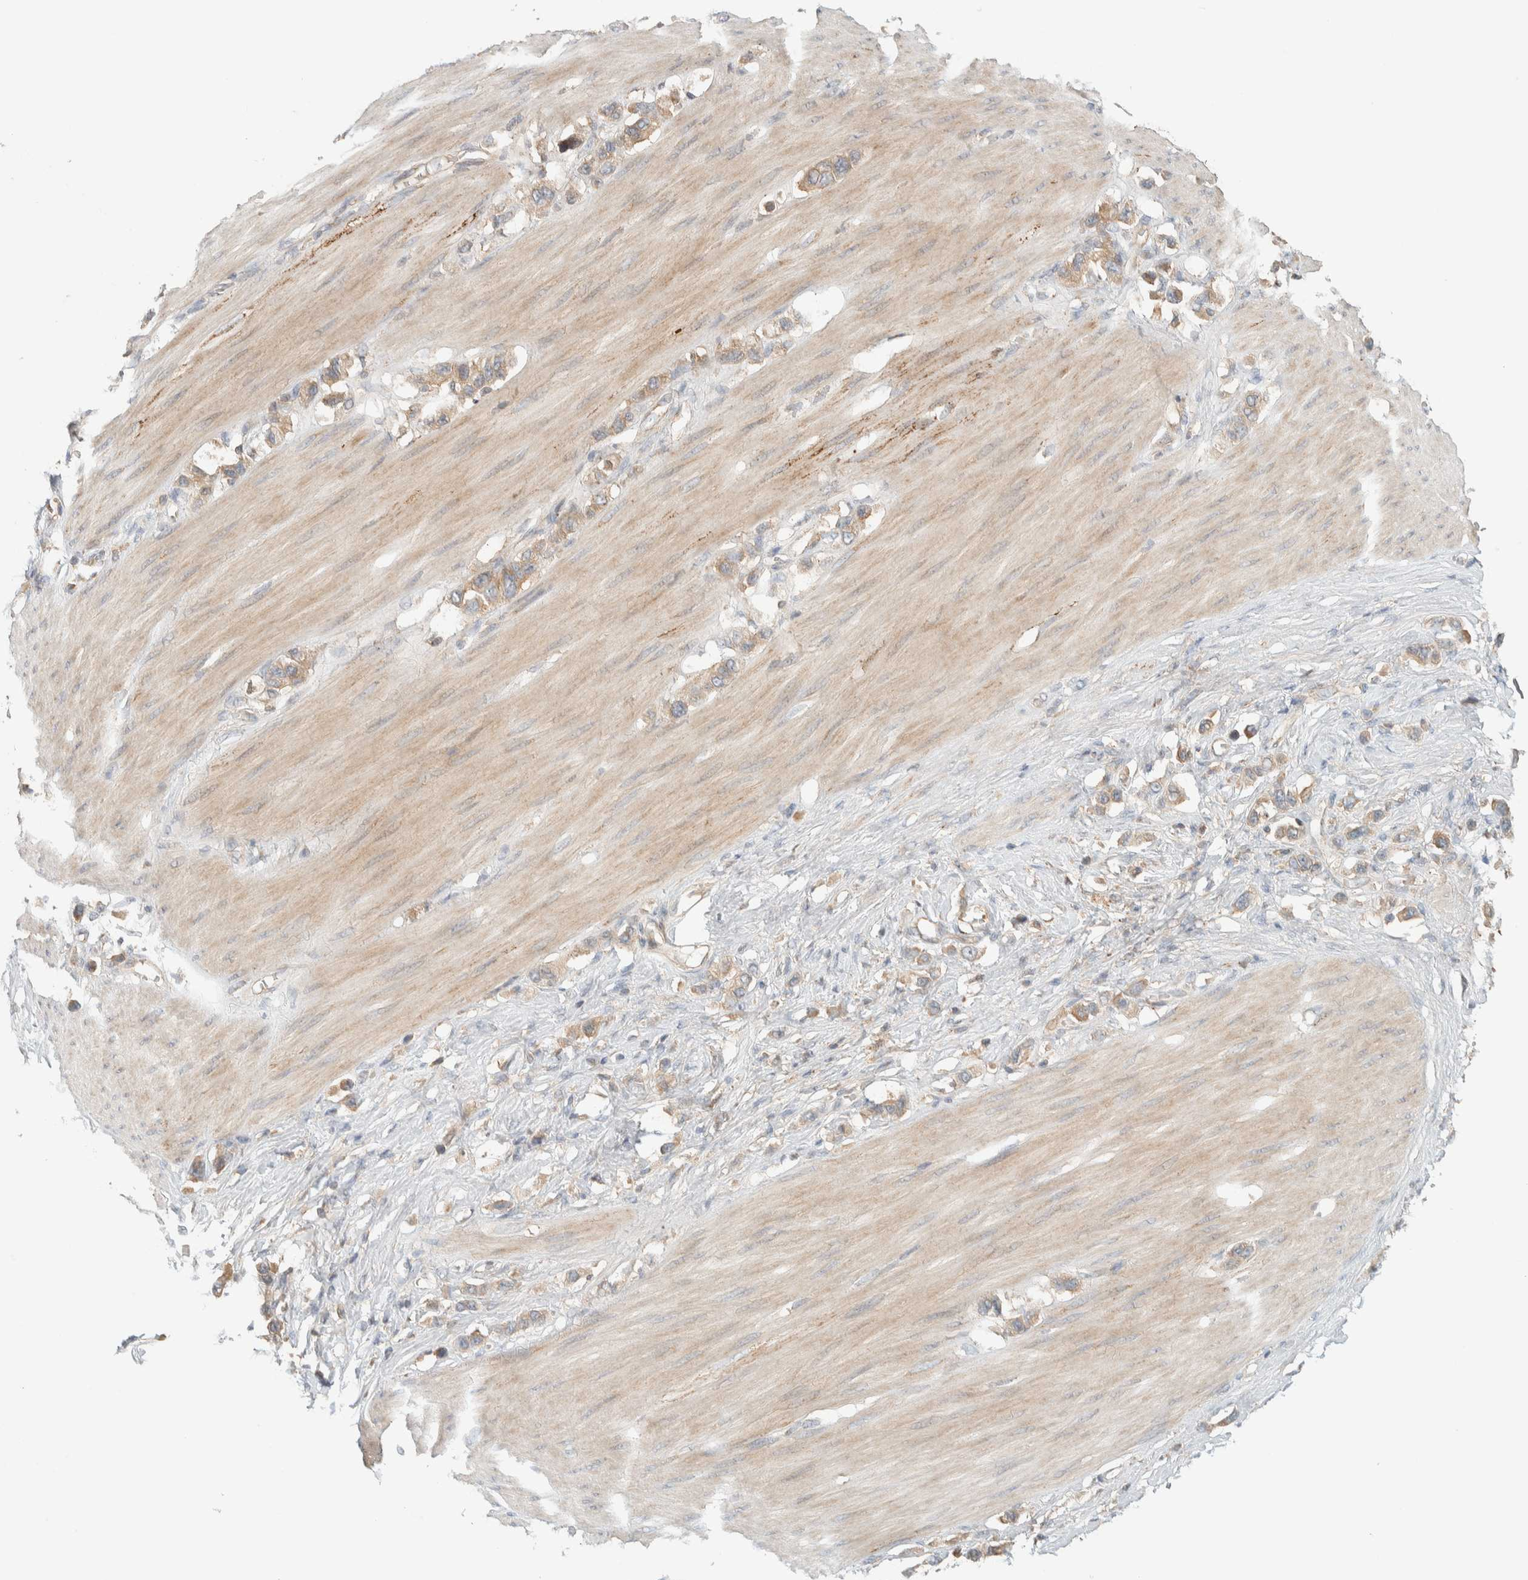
{"staining": {"intensity": "weak", "quantity": ">75%", "location": "cytoplasmic/membranous"}, "tissue": "stomach cancer", "cell_type": "Tumor cells", "image_type": "cancer", "snomed": [{"axis": "morphology", "description": "Adenocarcinoma, NOS"}, {"axis": "topography", "description": "Stomach"}], "caption": "Stomach cancer (adenocarcinoma) stained for a protein (brown) demonstrates weak cytoplasmic/membranous positive positivity in about >75% of tumor cells.", "gene": "FAM167A", "patient": {"sex": "female", "age": 65}}